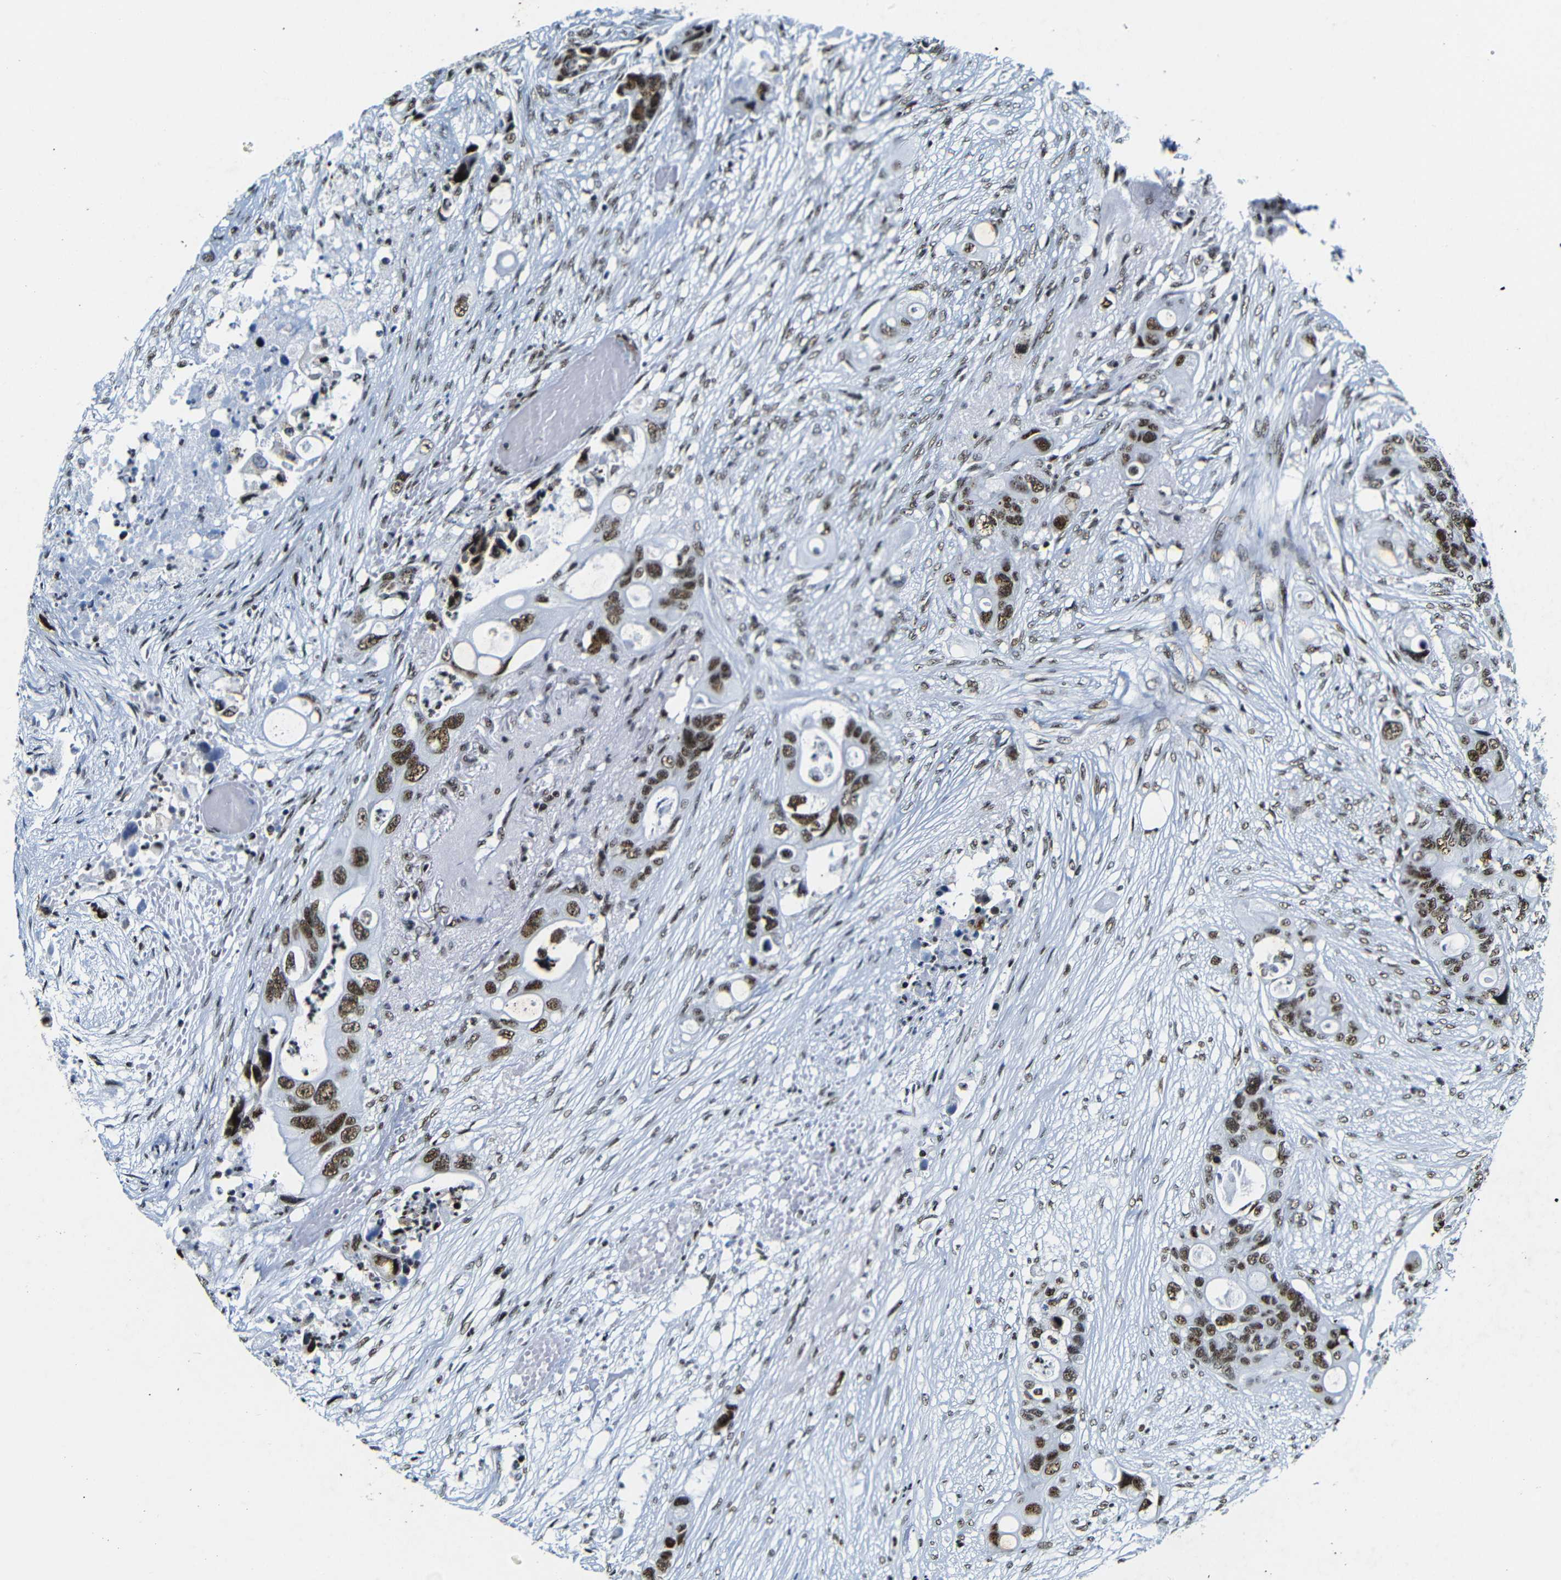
{"staining": {"intensity": "strong", "quantity": ">75%", "location": "nuclear"}, "tissue": "colorectal cancer", "cell_type": "Tumor cells", "image_type": "cancer", "snomed": [{"axis": "morphology", "description": "Adenocarcinoma, NOS"}, {"axis": "topography", "description": "Colon"}], "caption": "Colorectal cancer stained with immunohistochemistry (IHC) displays strong nuclear positivity in about >75% of tumor cells.", "gene": "SRSF1", "patient": {"sex": "female", "age": 57}}